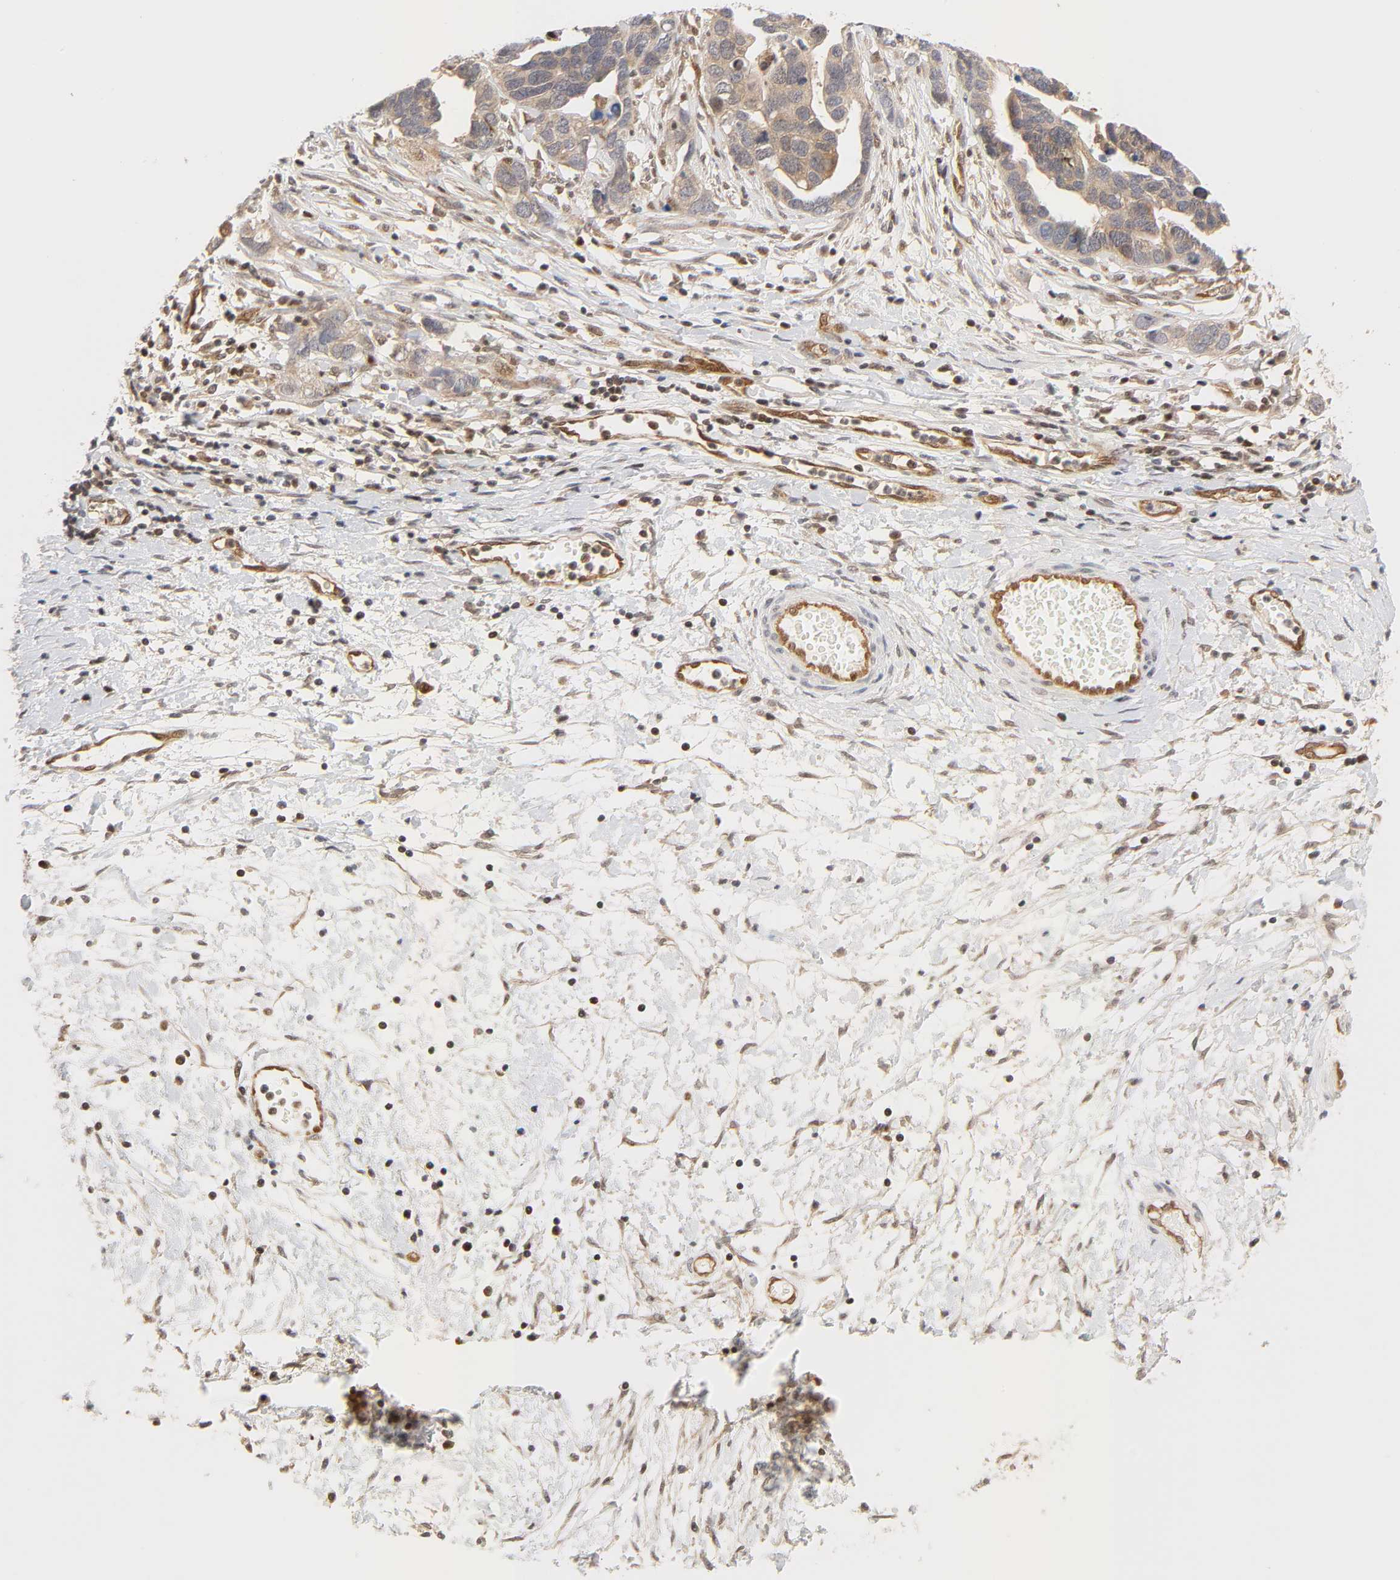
{"staining": {"intensity": "weak", "quantity": ">75%", "location": "cytoplasmic/membranous,nuclear"}, "tissue": "ovarian cancer", "cell_type": "Tumor cells", "image_type": "cancer", "snomed": [{"axis": "morphology", "description": "Cystadenocarcinoma, serous, NOS"}, {"axis": "topography", "description": "Ovary"}], "caption": "This image exhibits immunohistochemistry (IHC) staining of human ovarian cancer, with low weak cytoplasmic/membranous and nuclear positivity in approximately >75% of tumor cells.", "gene": "CDC37", "patient": {"sex": "female", "age": 54}}